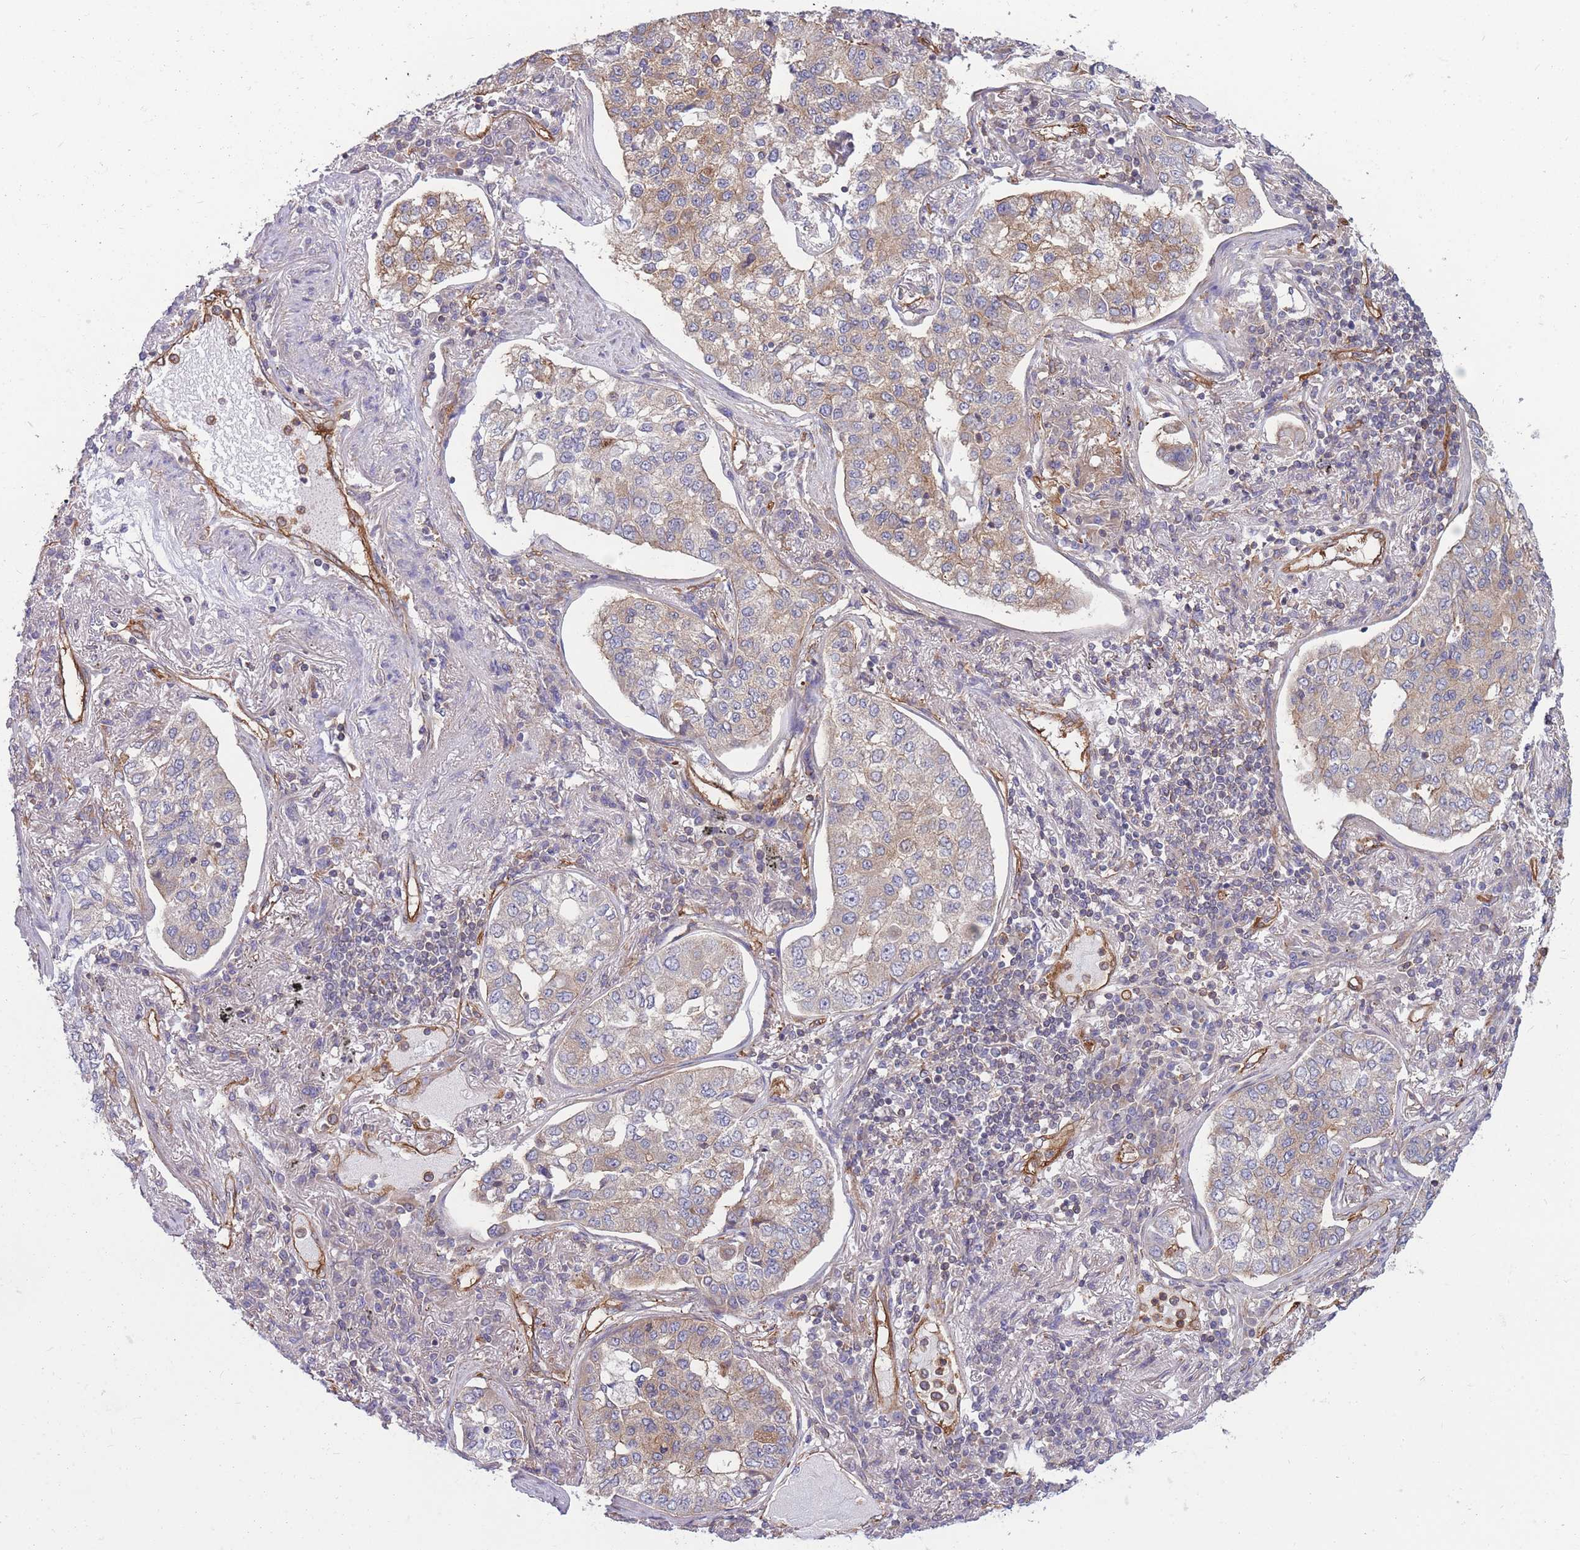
{"staining": {"intensity": "moderate", "quantity": "<25%", "location": "cytoplasmic/membranous"}, "tissue": "lung cancer", "cell_type": "Tumor cells", "image_type": "cancer", "snomed": [{"axis": "morphology", "description": "Adenocarcinoma, NOS"}, {"axis": "topography", "description": "Lung"}], "caption": "A brown stain labels moderate cytoplasmic/membranous staining of a protein in lung cancer tumor cells.", "gene": "GGA1", "patient": {"sex": "male", "age": 49}}